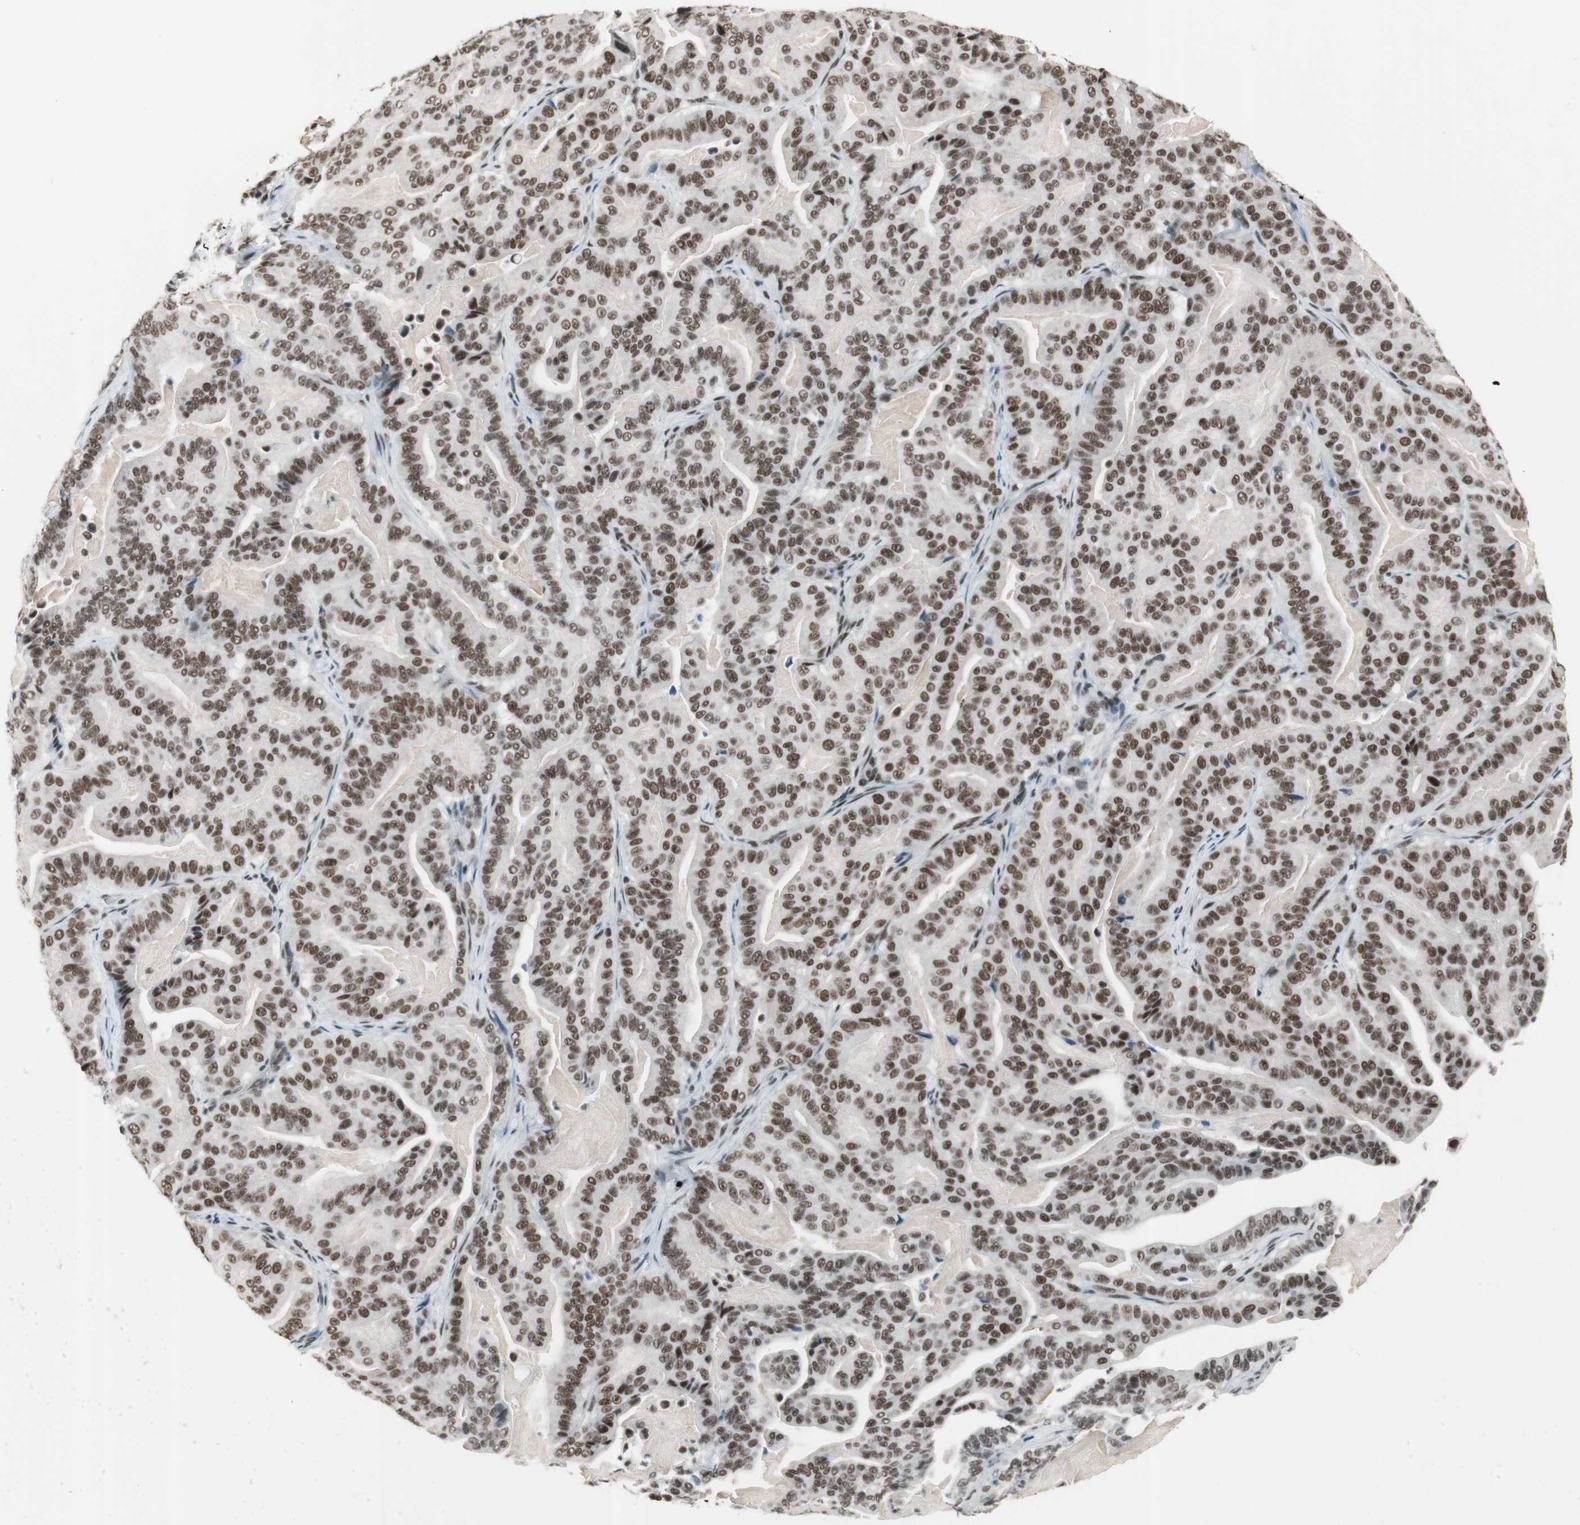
{"staining": {"intensity": "strong", "quantity": ">75%", "location": "nuclear"}, "tissue": "pancreatic cancer", "cell_type": "Tumor cells", "image_type": "cancer", "snomed": [{"axis": "morphology", "description": "Adenocarcinoma, NOS"}, {"axis": "topography", "description": "Pancreas"}], "caption": "Immunohistochemical staining of adenocarcinoma (pancreatic) reveals high levels of strong nuclear protein staining in approximately >75% of tumor cells. The staining is performed using DAB (3,3'-diaminobenzidine) brown chromogen to label protein expression. The nuclei are counter-stained blue using hematoxylin.", "gene": "RTF1", "patient": {"sex": "male", "age": 63}}